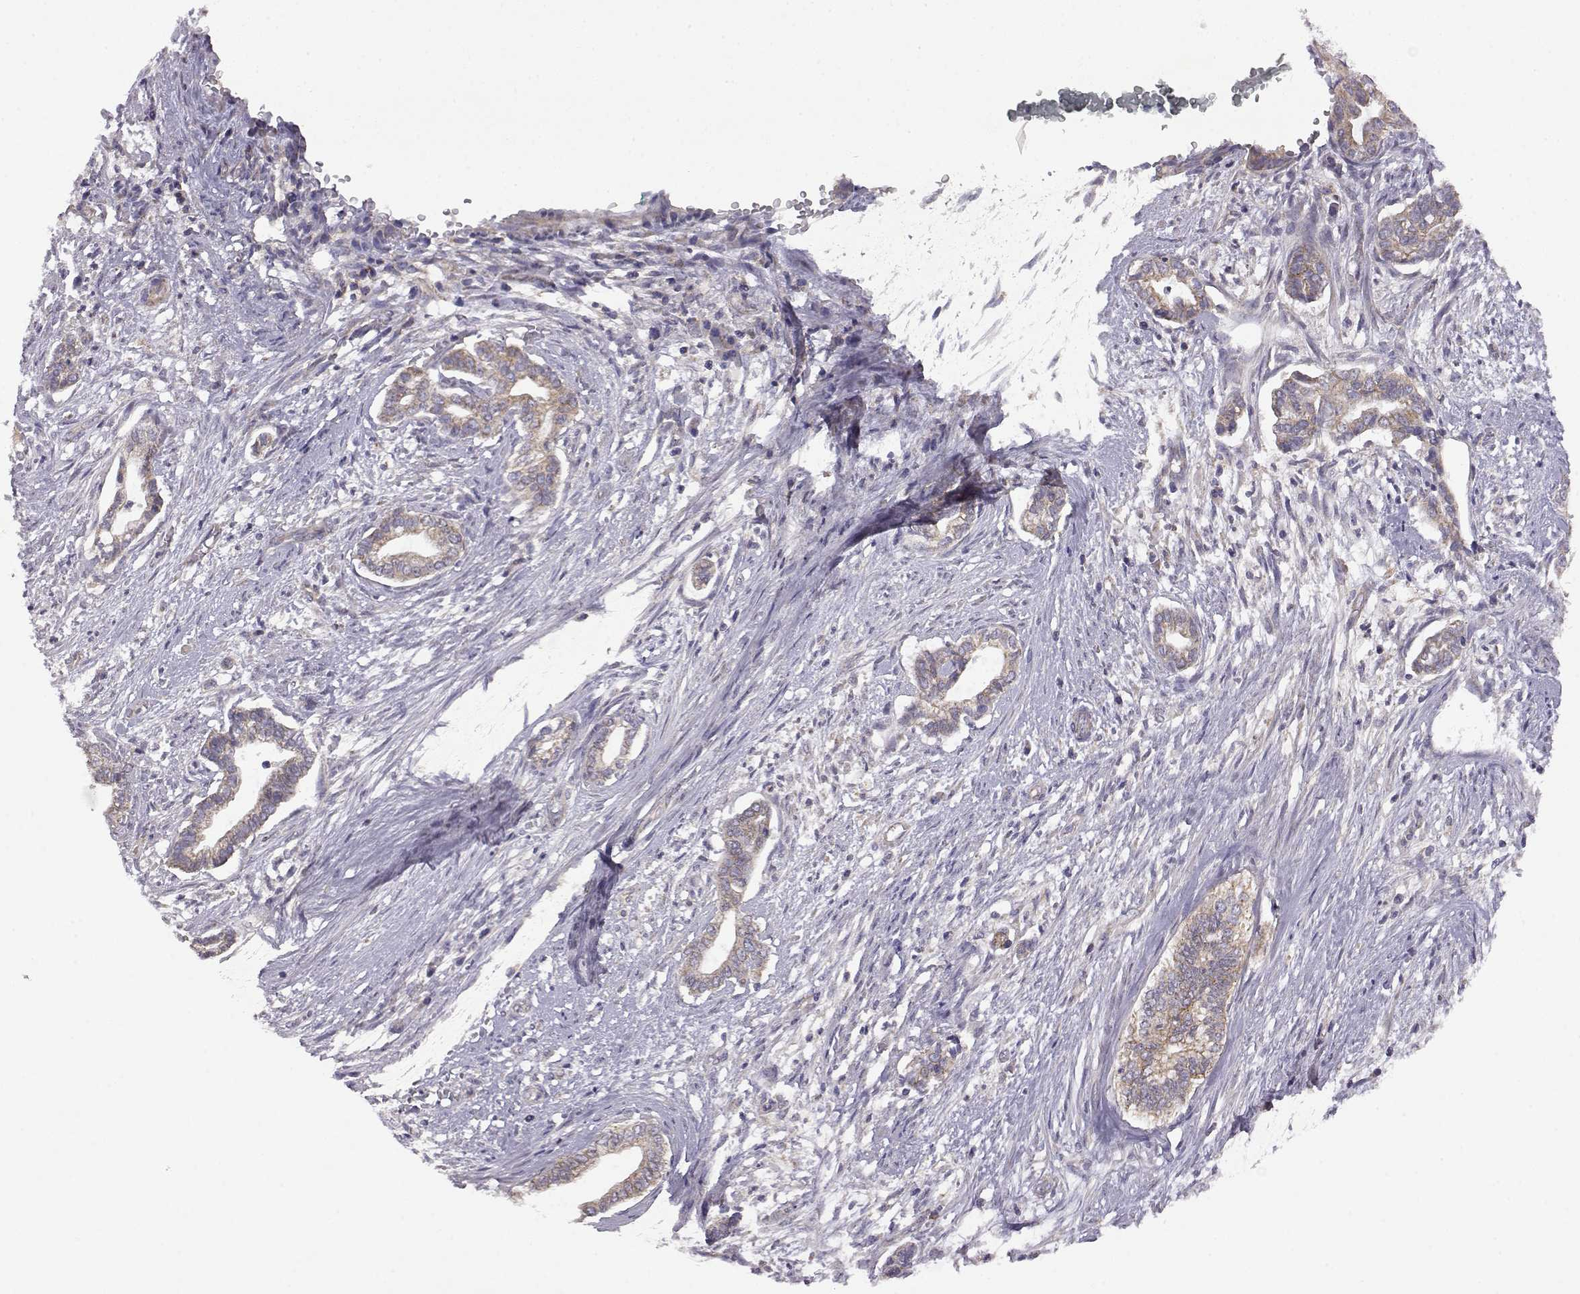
{"staining": {"intensity": "weak", "quantity": "25%-75%", "location": "cytoplasmic/membranous"}, "tissue": "cervical cancer", "cell_type": "Tumor cells", "image_type": "cancer", "snomed": [{"axis": "morphology", "description": "Adenocarcinoma, NOS"}, {"axis": "topography", "description": "Cervix"}], "caption": "Approximately 25%-75% of tumor cells in cervical cancer exhibit weak cytoplasmic/membranous protein expression as visualized by brown immunohistochemical staining.", "gene": "DDC", "patient": {"sex": "female", "age": 62}}